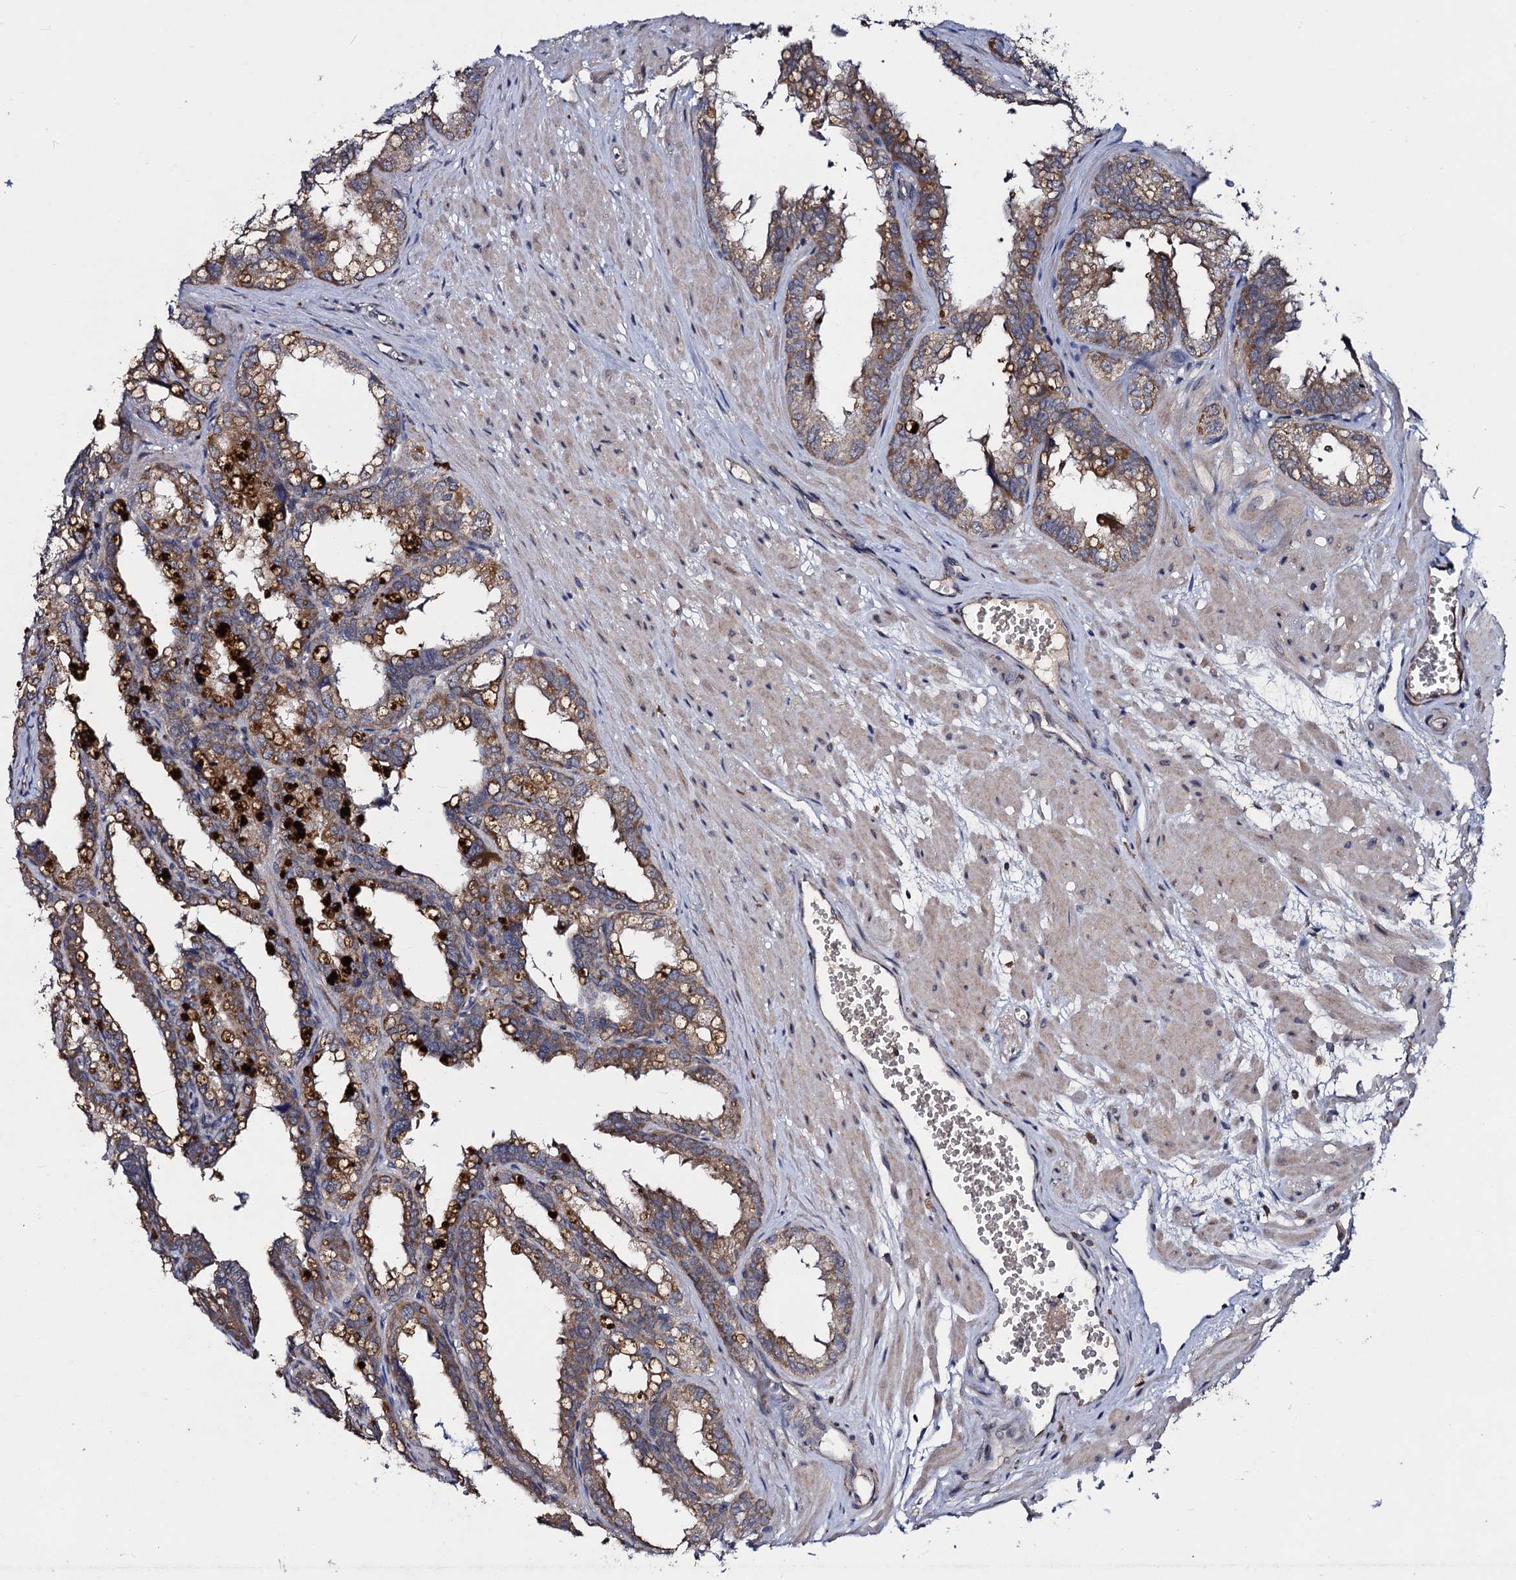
{"staining": {"intensity": "moderate", "quantity": ">75%", "location": "cytoplasmic/membranous"}, "tissue": "seminal vesicle", "cell_type": "Glandular cells", "image_type": "normal", "snomed": [{"axis": "morphology", "description": "Normal tissue, NOS"}, {"axis": "topography", "description": "Prostate"}, {"axis": "topography", "description": "Seminal veicle"}], "caption": "A high-resolution micrograph shows immunohistochemistry (IHC) staining of normal seminal vesicle, which reveals moderate cytoplasmic/membranous positivity in approximately >75% of glandular cells.", "gene": "VPS37D", "patient": {"sex": "male", "age": 51}}